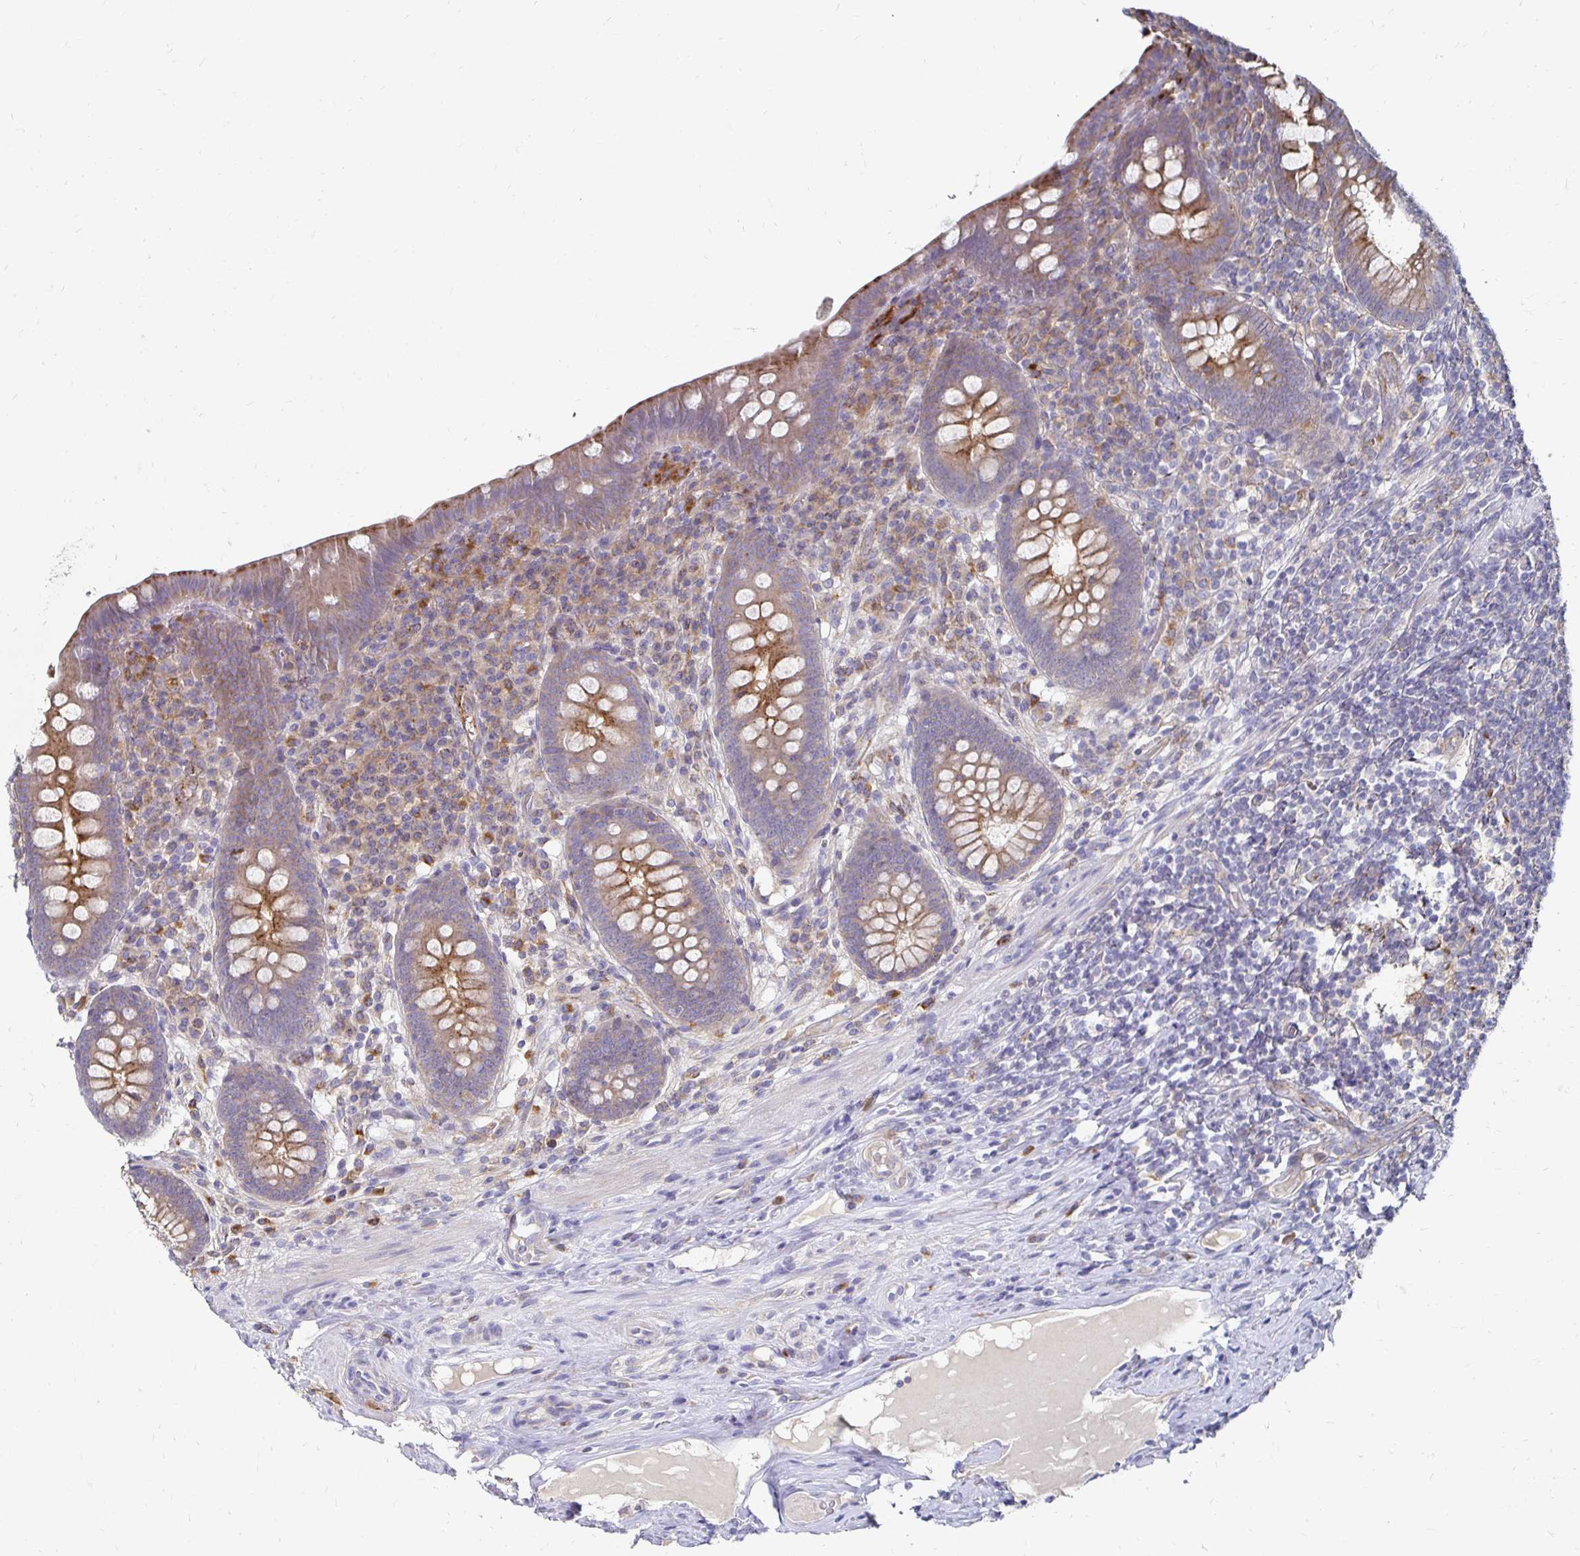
{"staining": {"intensity": "moderate", "quantity": "25%-75%", "location": "cytoplasmic/membranous"}, "tissue": "appendix", "cell_type": "Glandular cells", "image_type": "normal", "snomed": [{"axis": "morphology", "description": "Normal tissue, NOS"}, {"axis": "topography", "description": "Appendix"}], "caption": "High-magnification brightfield microscopy of benign appendix stained with DAB (brown) and counterstained with hematoxylin (blue). glandular cells exhibit moderate cytoplasmic/membranous staining is appreciated in approximately25%-75% of cells. The staining is performed using DAB brown chromogen to label protein expression. The nuclei are counter-stained blue using hematoxylin.", "gene": "NCSTN", "patient": {"sex": "male", "age": 71}}